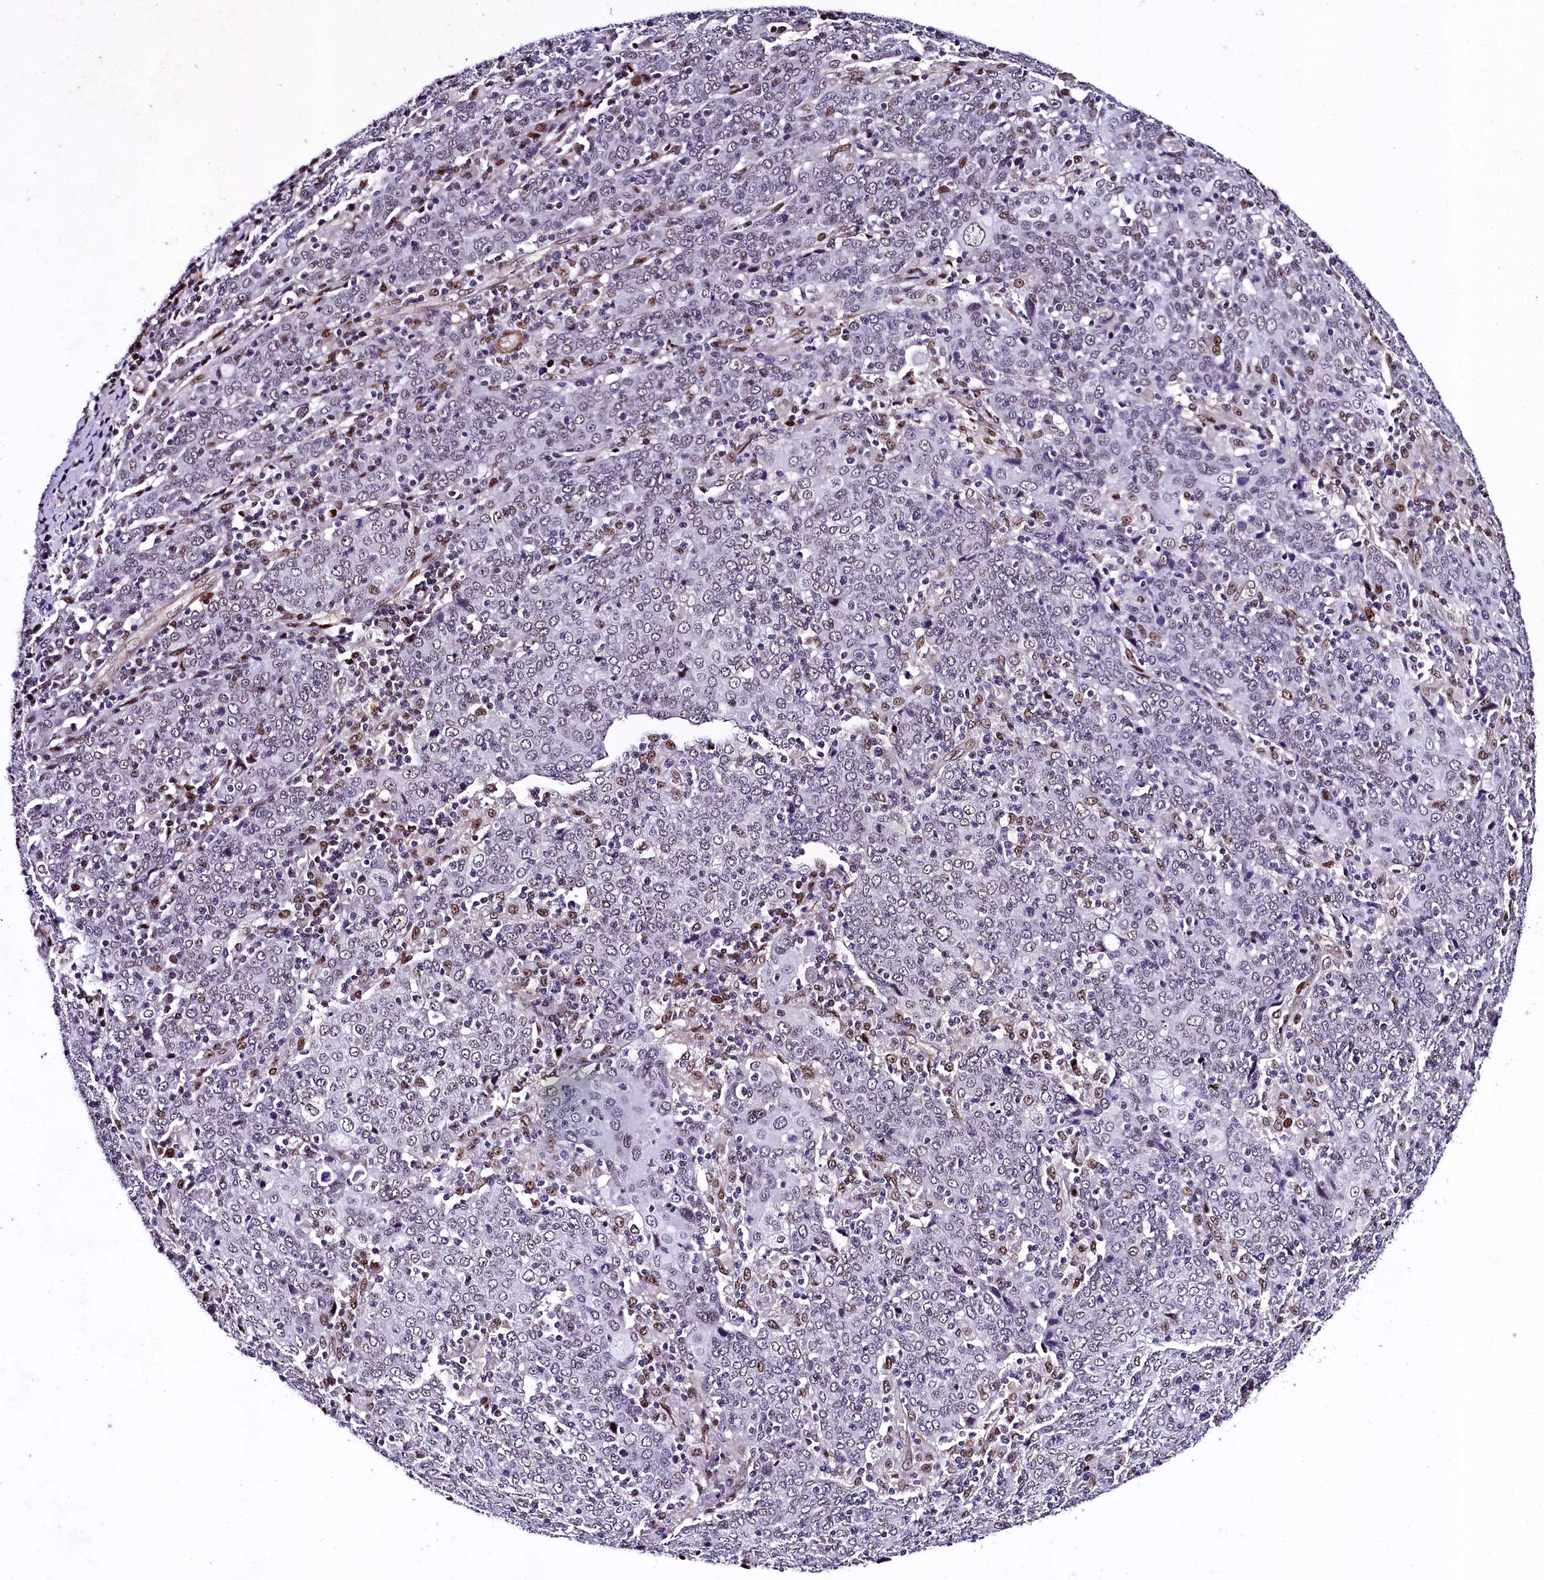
{"staining": {"intensity": "weak", "quantity": "<25%", "location": "nuclear"}, "tissue": "cervical cancer", "cell_type": "Tumor cells", "image_type": "cancer", "snomed": [{"axis": "morphology", "description": "Squamous cell carcinoma, NOS"}, {"axis": "topography", "description": "Cervix"}], "caption": "Immunohistochemical staining of cervical cancer (squamous cell carcinoma) demonstrates no significant expression in tumor cells.", "gene": "SAMD10", "patient": {"sex": "female", "age": 67}}